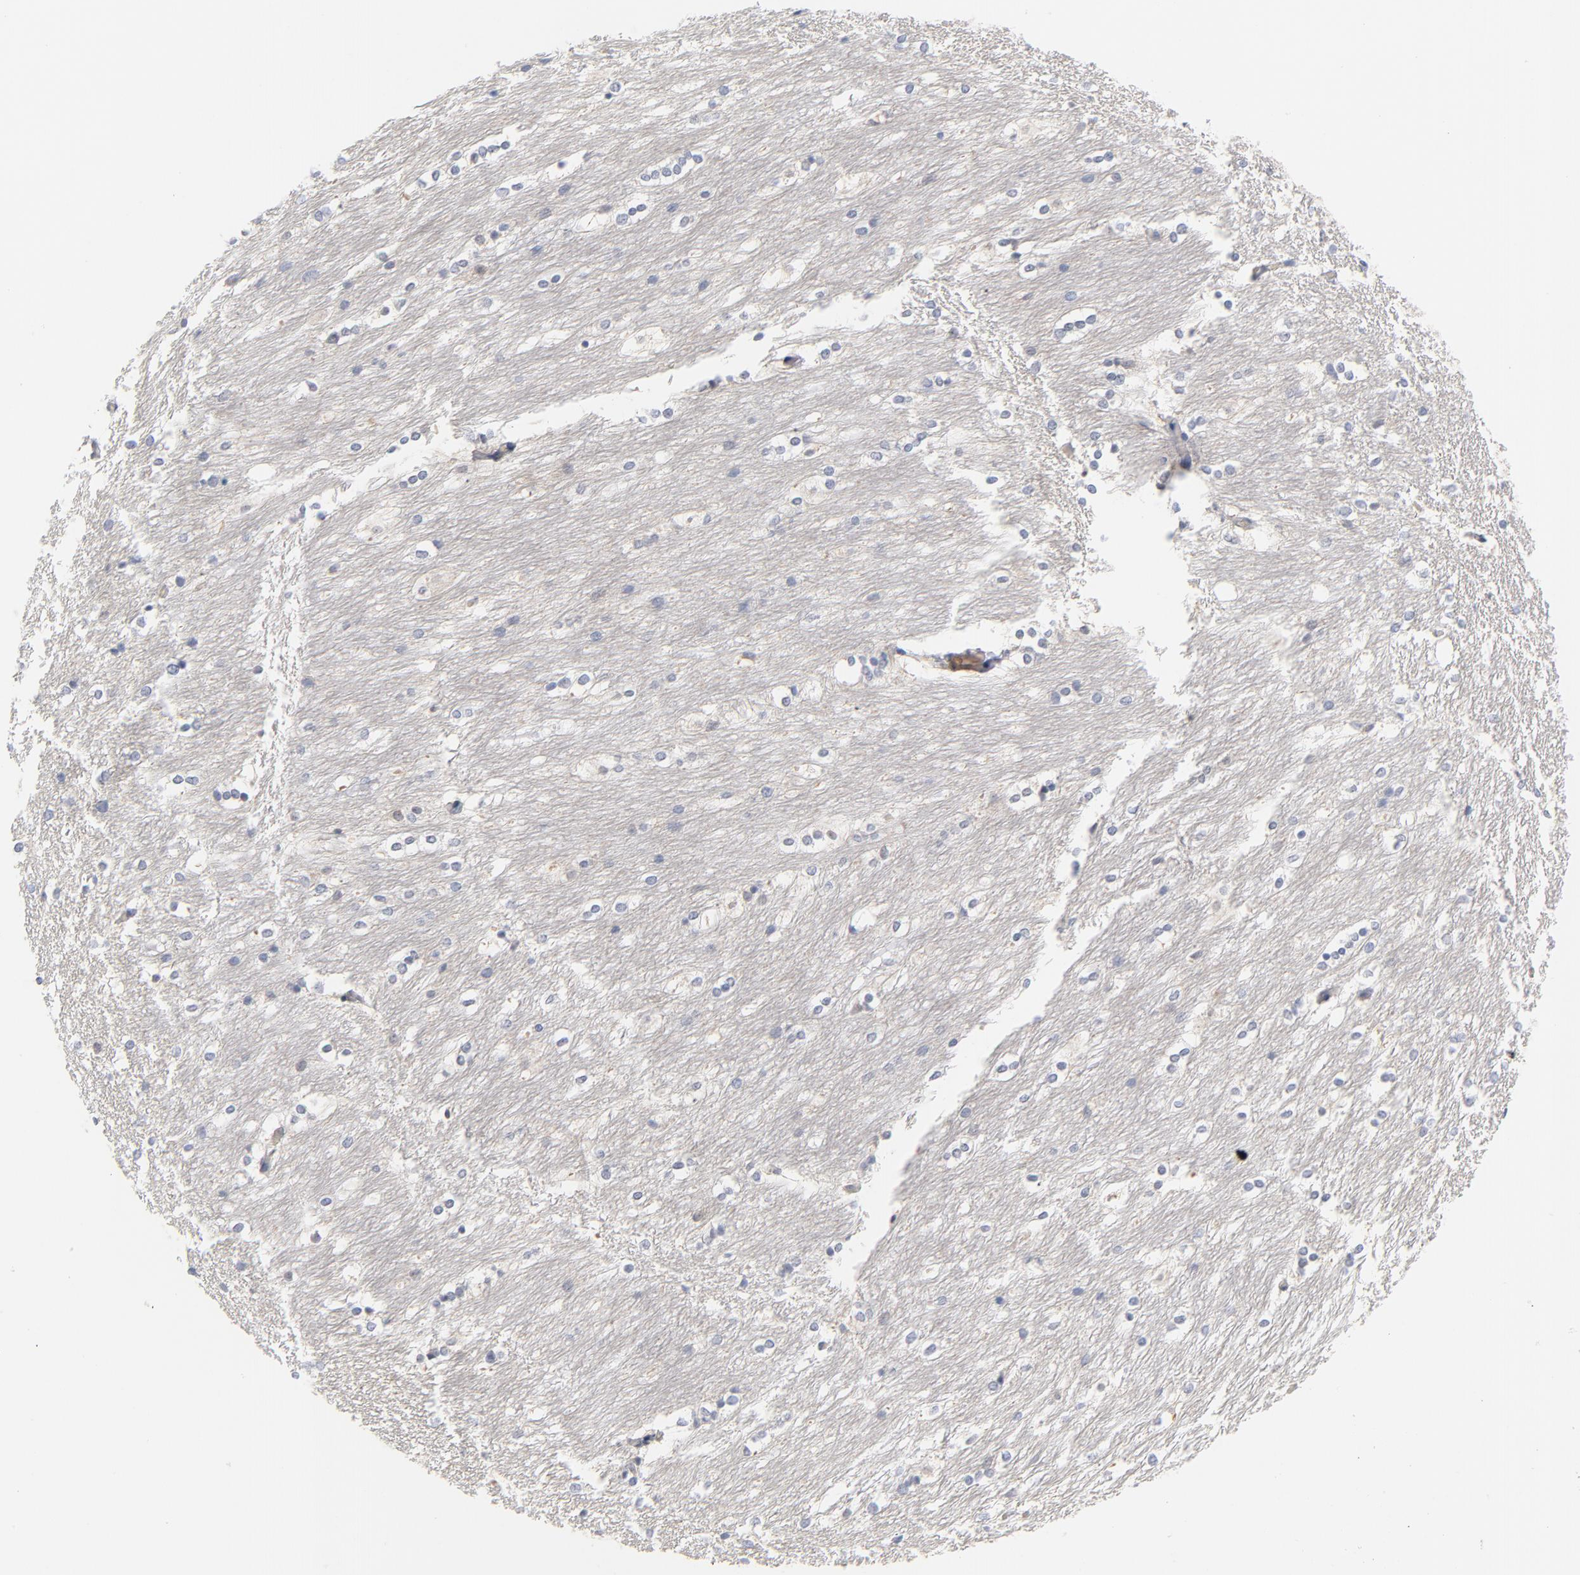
{"staining": {"intensity": "negative", "quantity": "none", "location": "none"}, "tissue": "caudate", "cell_type": "Glial cells", "image_type": "normal", "snomed": [{"axis": "morphology", "description": "Normal tissue, NOS"}, {"axis": "topography", "description": "Lateral ventricle wall"}], "caption": "This histopathology image is of normal caudate stained with immunohistochemistry to label a protein in brown with the nuclei are counter-stained blue. There is no staining in glial cells.", "gene": "CAB39L", "patient": {"sex": "female", "age": 19}}